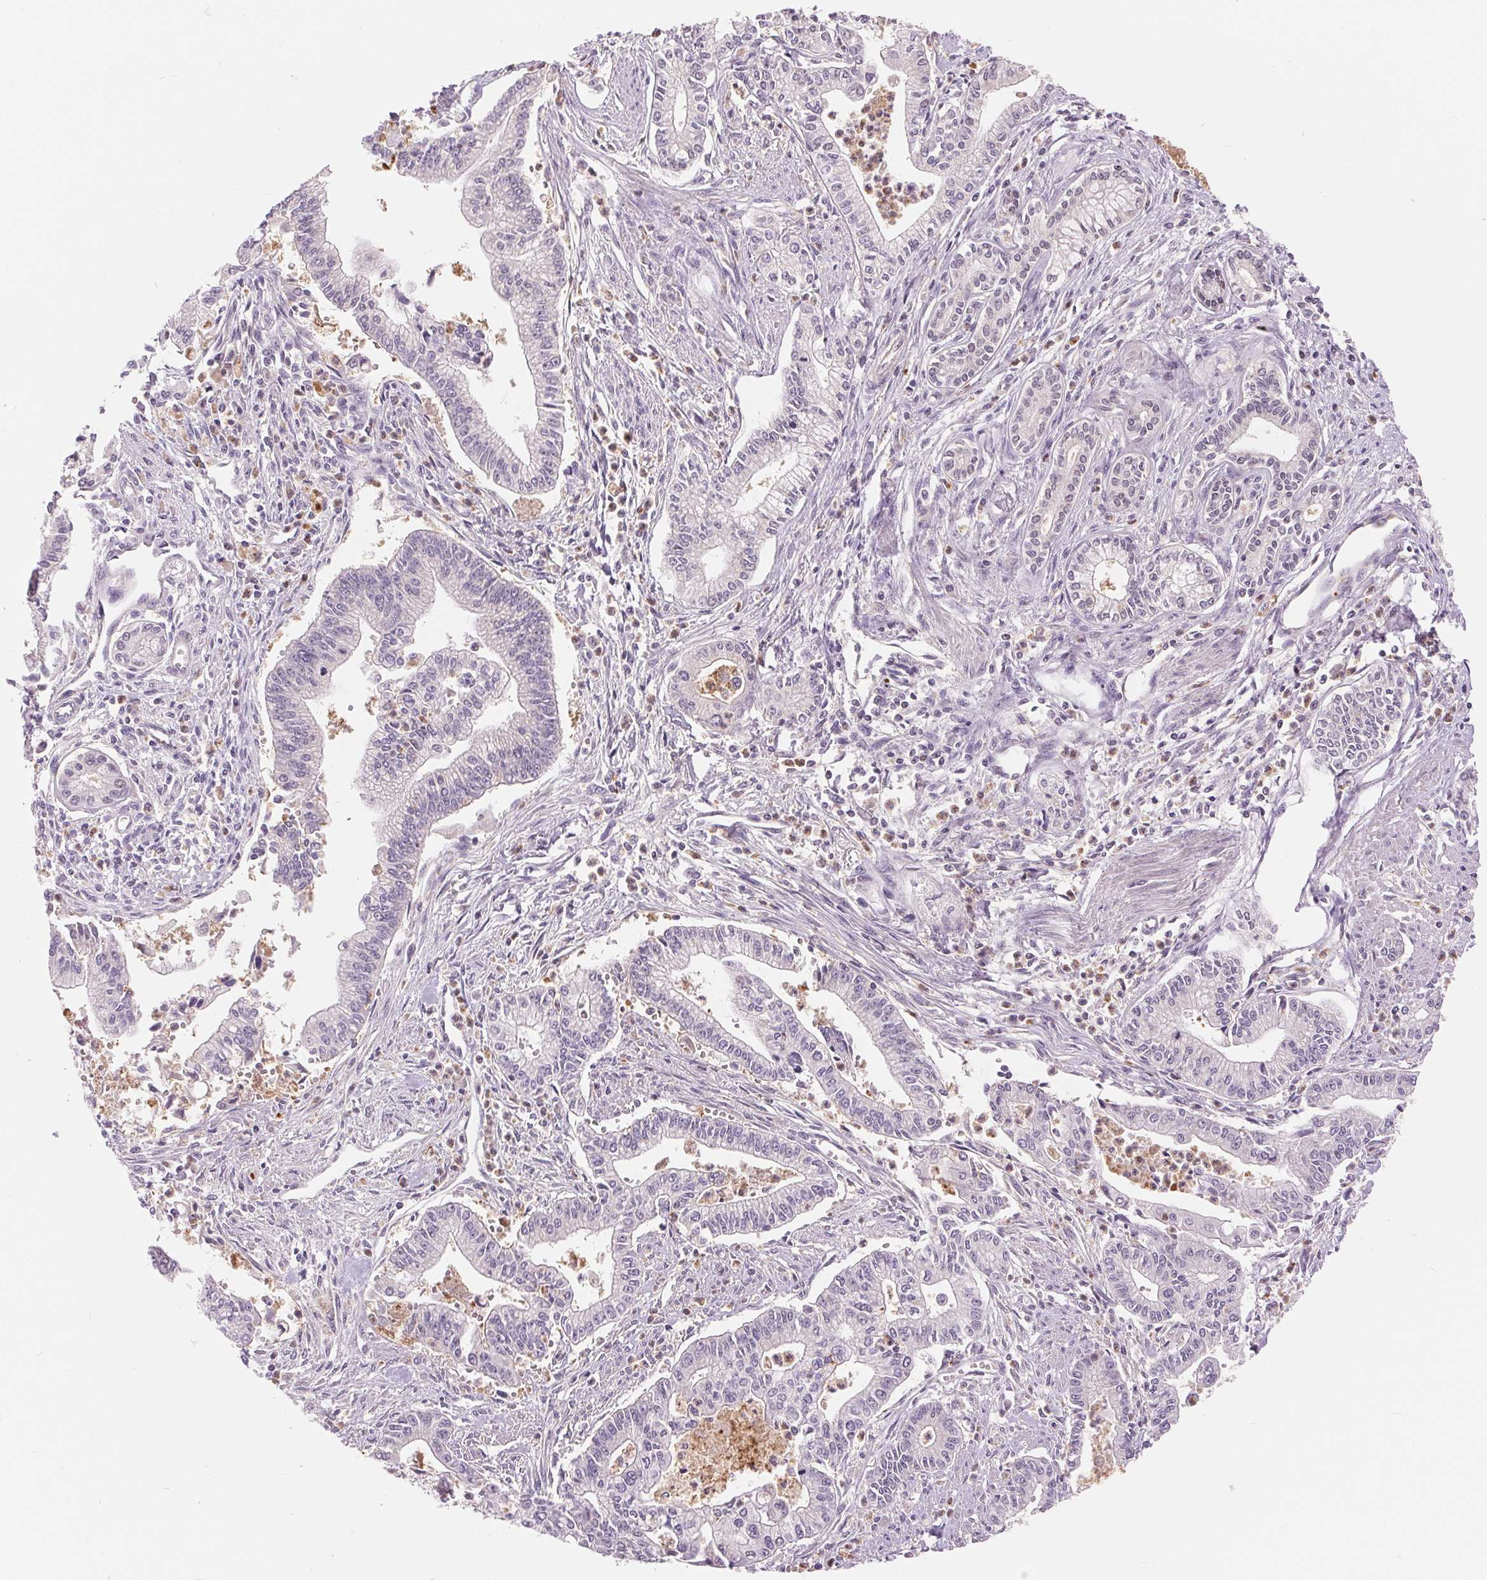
{"staining": {"intensity": "negative", "quantity": "none", "location": "none"}, "tissue": "pancreatic cancer", "cell_type": "Tumor cells", "image_type": "cancer", "snomed": [{"axis": "morphology", "description": "Adenocarcinoma, NOS"}, {"axis": "topography", "description": "Pancreas"}], "caption": "Tumor cells are negative for protein expression in human pancreatic cancer (adenocarcinoma). (DAB immunohistochemistry (IHC) visualized using brightfield microscopy, high magnification).", "gene": "TMEM273", "patient": {"sex": "female", "age": 65}}